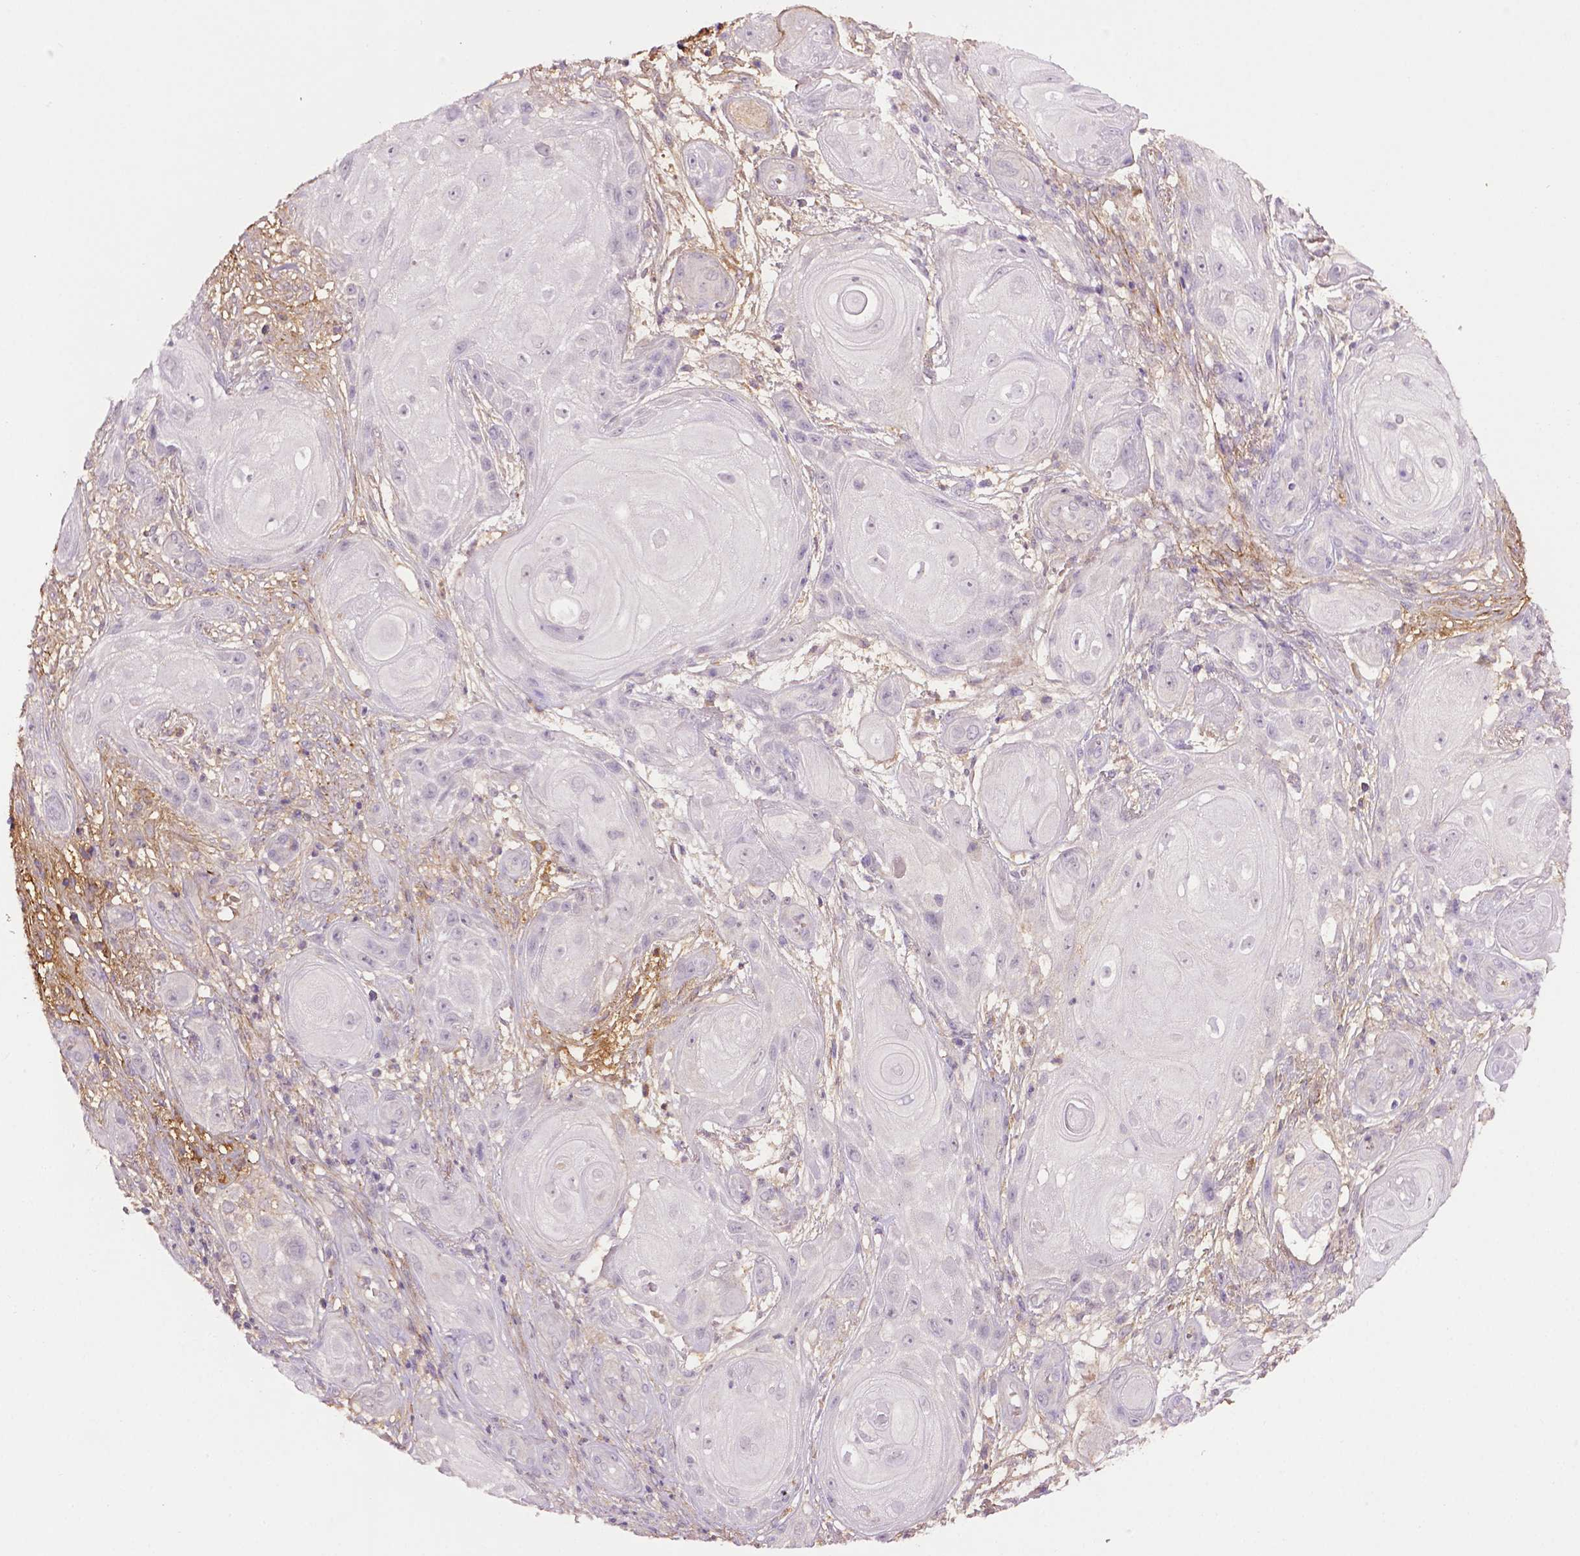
{"staining": {"intensity": "negative", "quantity": "none", "location": "none"}, "tissue": "skin cancer", "cell_type": "Tumor cells", "image_type": "cancer", "snomed": [{"axis": "morphology", "description": "Squamous cell carcinoma, NOS"}, {"axis": "topography", "description": "Skin"}], "caption": "Skin squamous cell carcinoma was stained to show a protein in brown. There is no significant expression in tumor cells.", "gene": "FBLN1", "patient": {"sex": "male", "age": 62}}